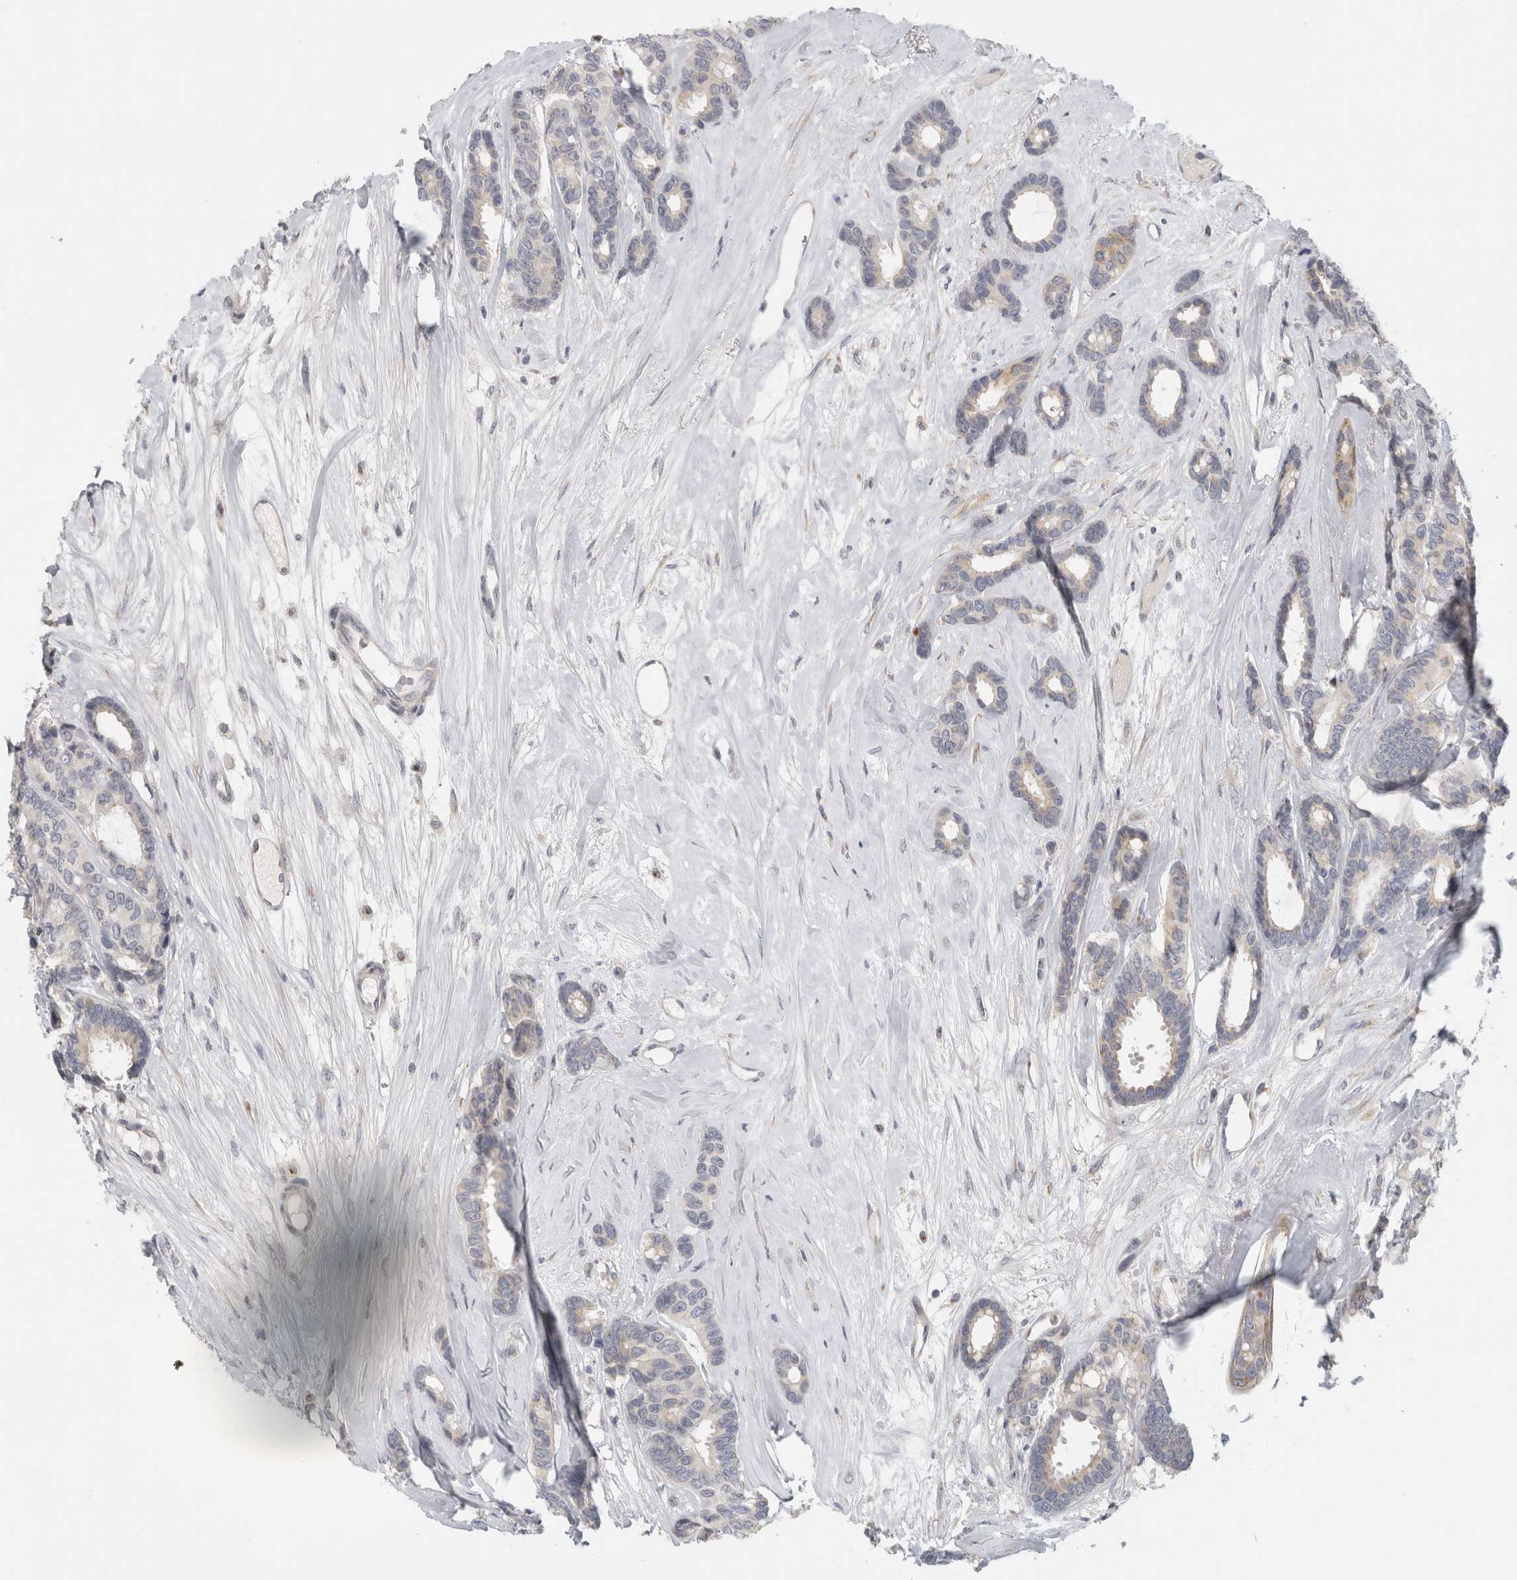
{"staining": {"intensity": "weak", "quantity": "<25%", "location": "cytoplasmic/membranous"}, "tissue": "breast cancer", "cell_type": "Tumor cells", "image_type": "cancer", "snomed": [{"axis": "morphology", "description": "Duct carcinoma"}, {"axis": "topography", "description": "Breast"}], "caption": "IHC micrograph of neoplastic tissue: human breast cancer stained with DAB reveals no significant protein staining in tumor cells. Nuclei are stained in blue.", "gene": "MGAT1", "patient": {"sex": "female", "age": 87}}